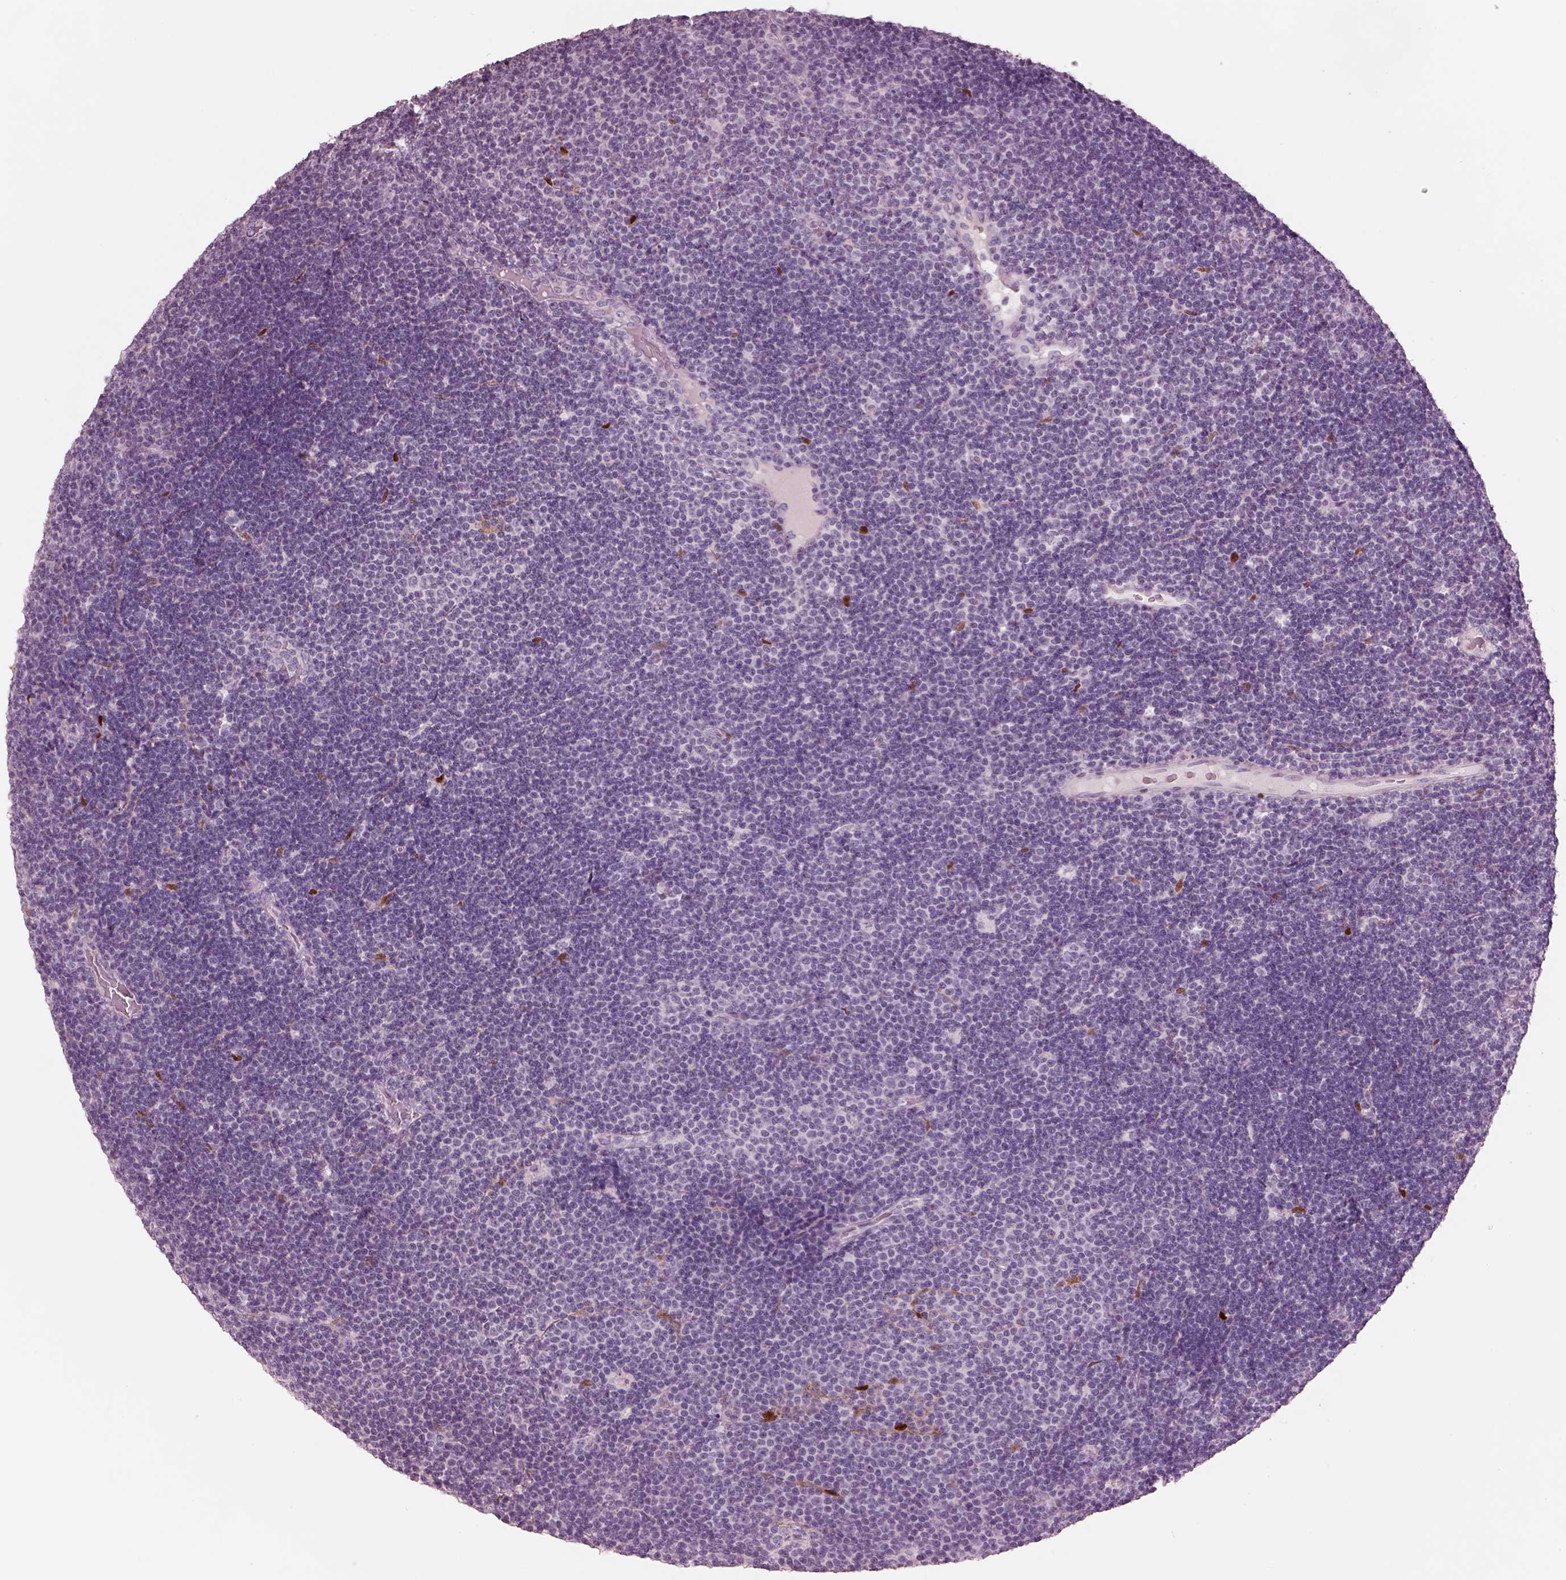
{"staining": {"intensity": "negative", "quantity": "none", "location": "none"}, "tissue": "lymphoma", "cell_type": "Tumor cells", "image_type": "cancer", "snomed": [{"axis": "morphology", "description": "Malignant lymphoma, non-Hodgkin's type, Low grade"}, {"axis": "topography", "description": "Brain"}], "caption": "Tumor cells show no significant protein expression in lymphoma.", "gene": "SOX9", "patient": {"sex": "female", "age": 66}}